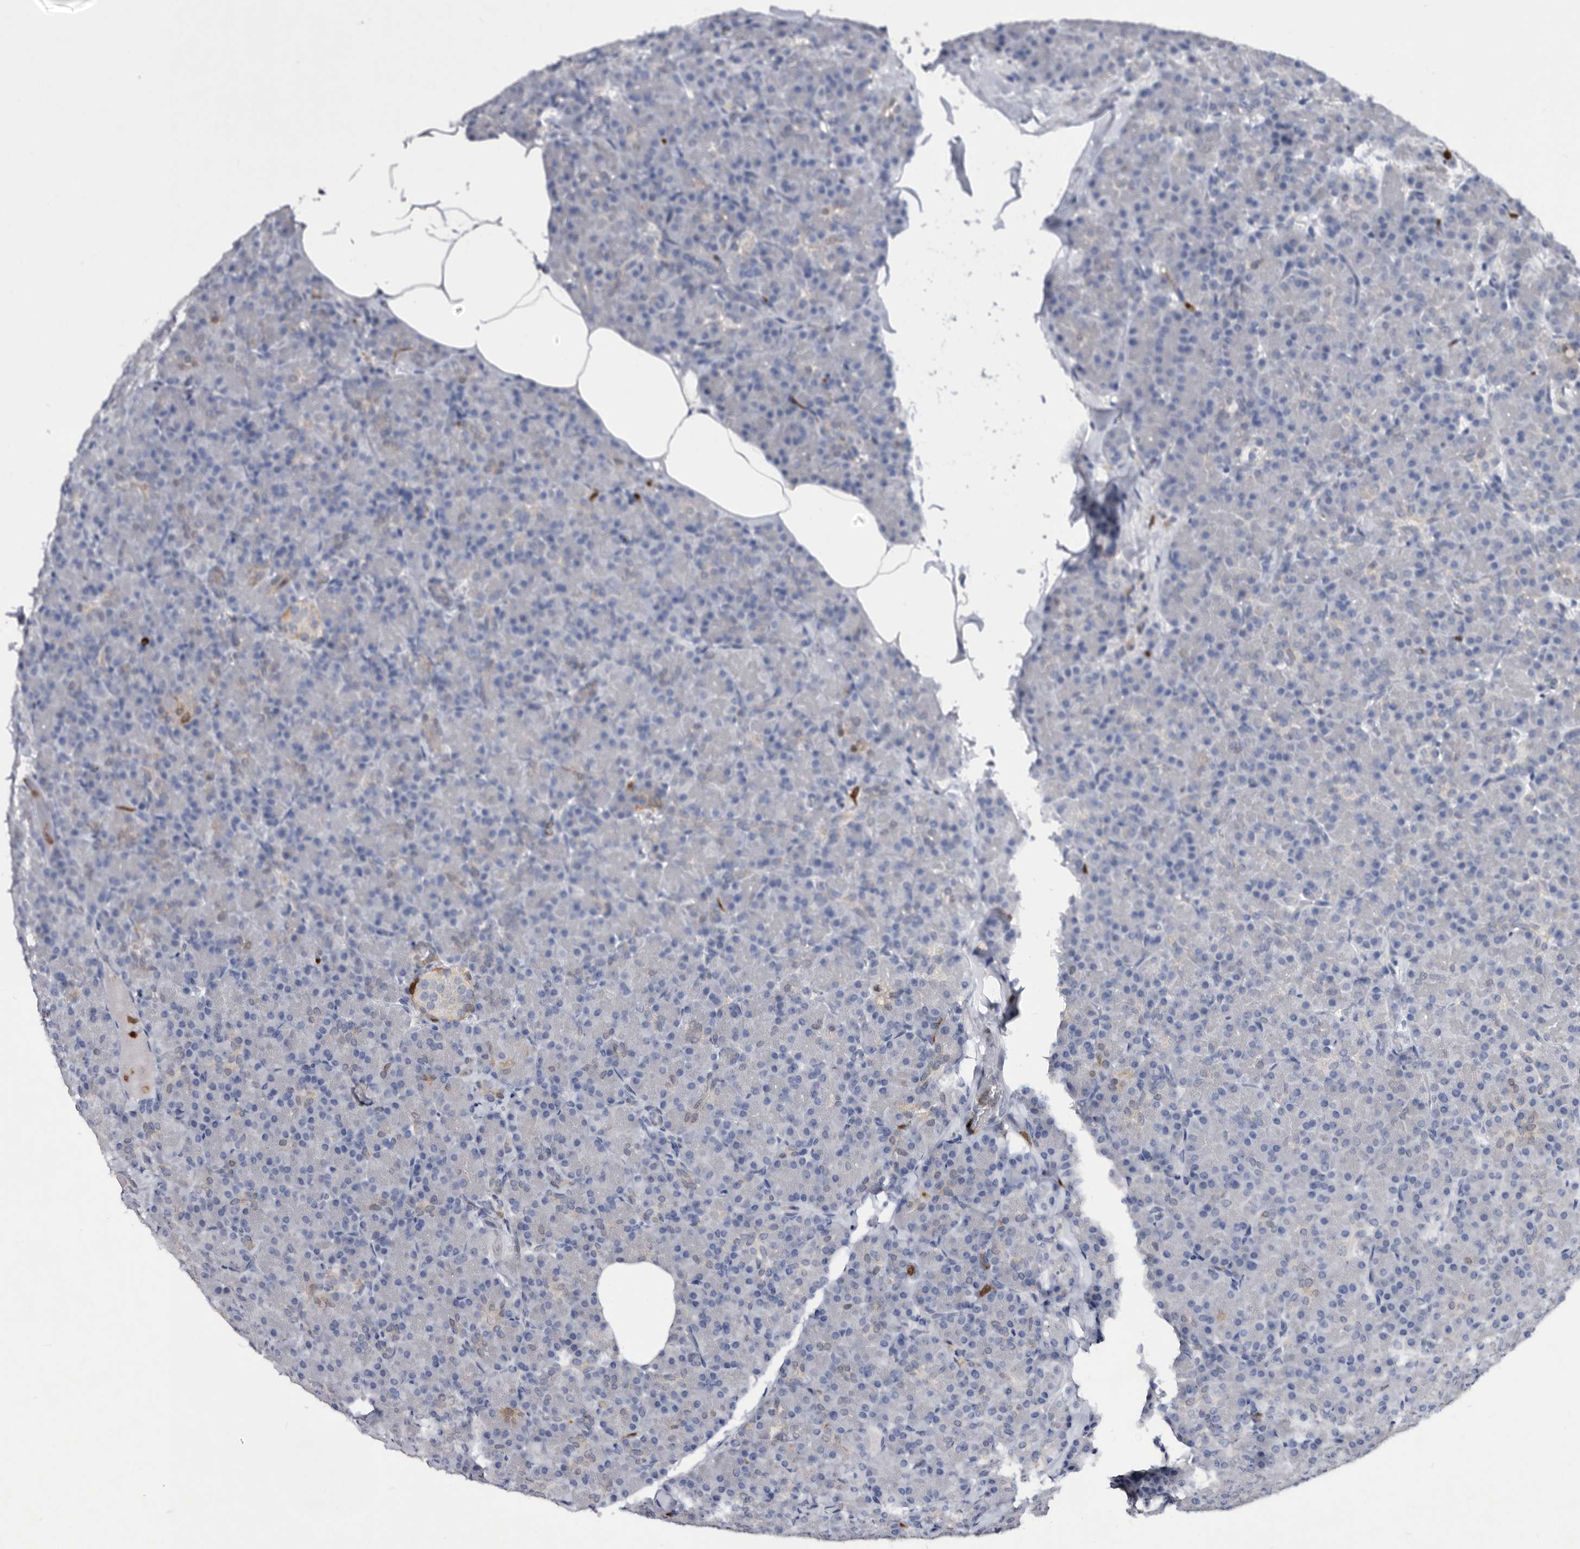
{"staining": {"intensity": "moderate", "quantity": "<25%", "location": "cytoplasmic/membranous,nuclear"}, "tissue": "pancreas", "cell_type": "Exocrine glandular cells", "image_type": "normal", "snomed": [{"axis": "morphology", "description": "Normal tissue, NOS"}, {"axis": "topography", "description": "Pancreas"}], "caption": "Moderate cytoplasmic/membranous,nuclear expression is seen in approximately <25% of exocrine glandular cells in unremarkable pancreas.", "gene": "SERPINB8", "patient": {"sex": "female", "age": 43}}